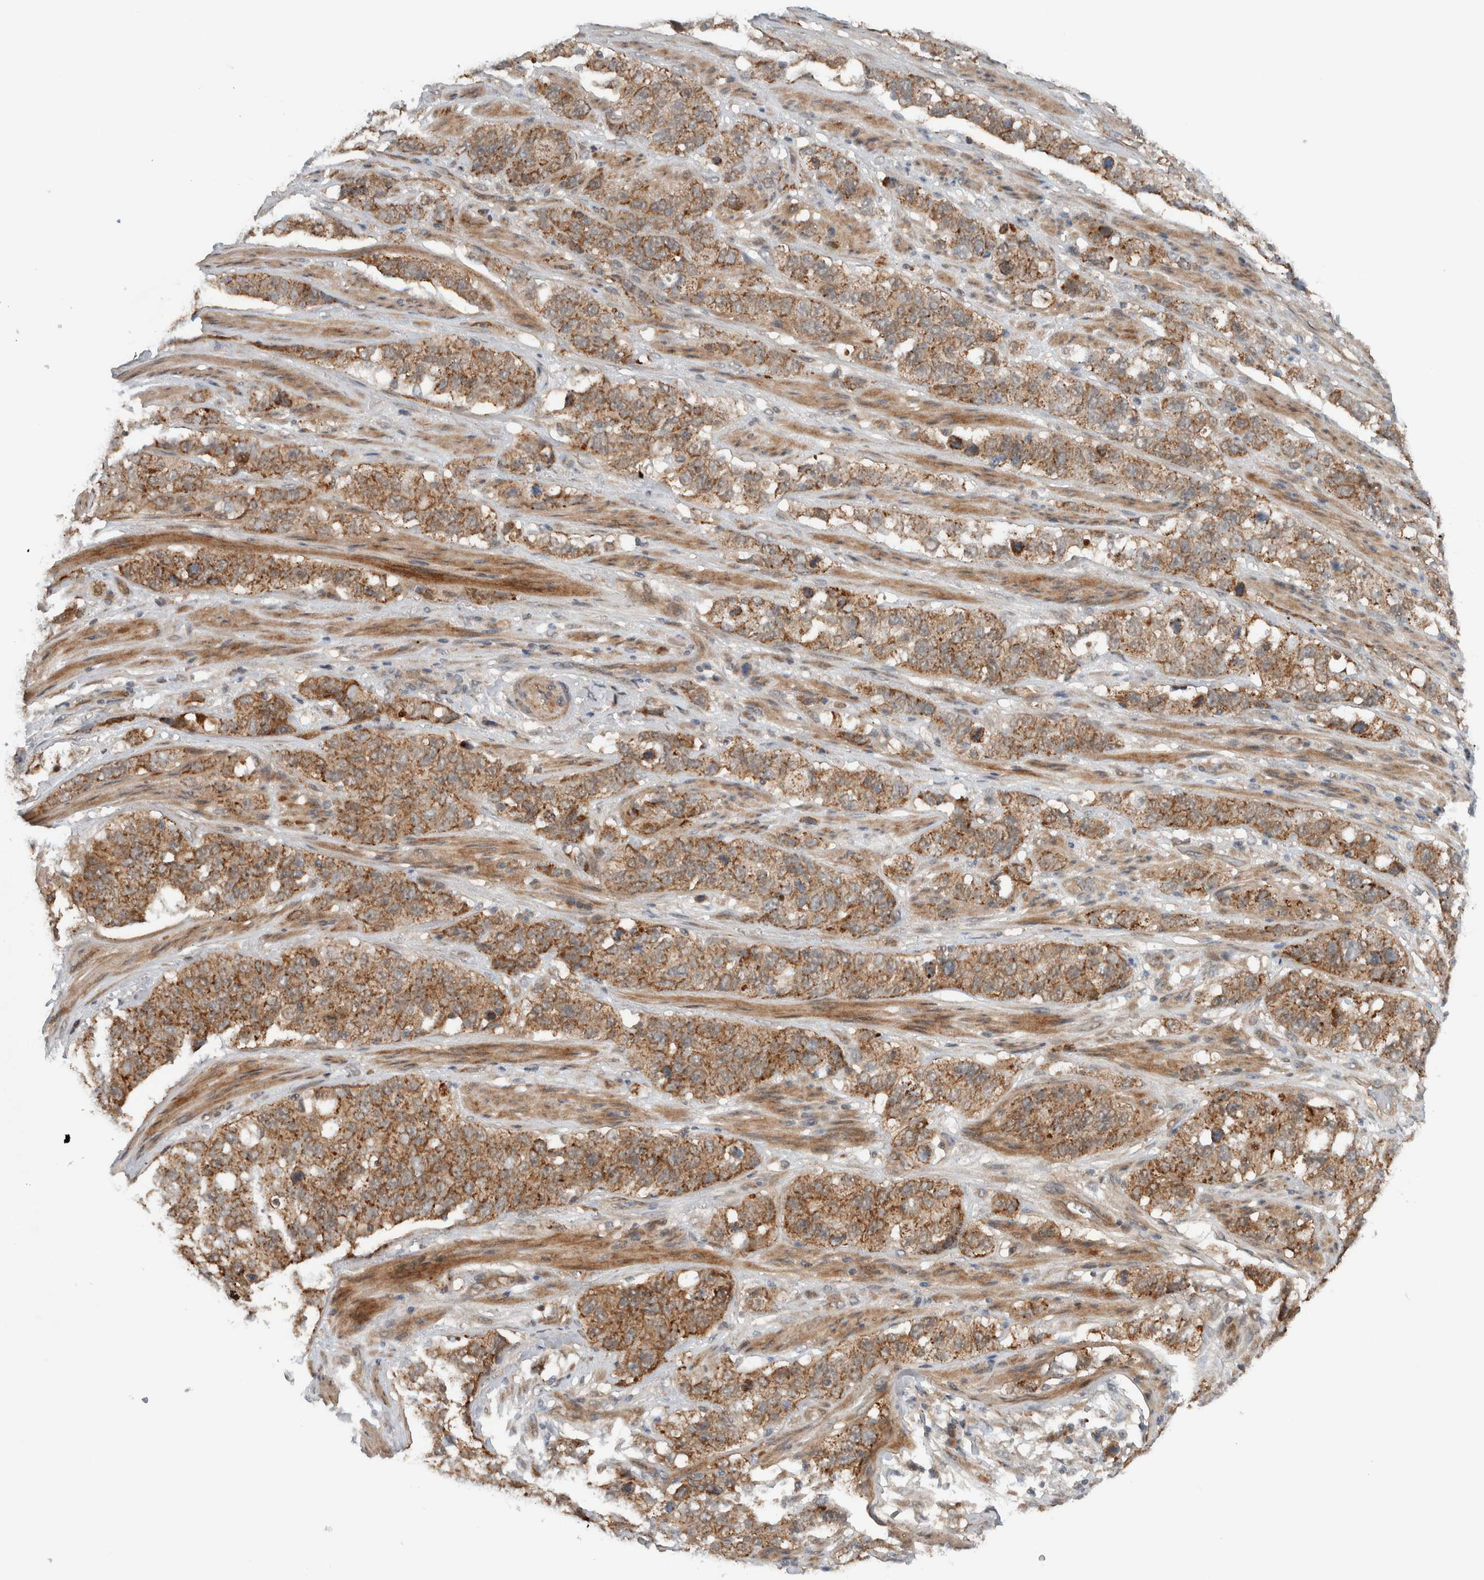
{"staining": {"intensity": "moderate", "quantity": ">75%", "location": "cytoplasmic/membranous"}, "tissue": "stomach cancer", "cell_type": "Tumor cells", "image_type": "cancer", "snomed": [{"axis": "morphology", "description": "Adenocarcinoma, NOS"}, {"axis": "topography", "description": "Stomach"}], "caption": "Stomach cancer tissue exhibits moderate cytoplasmic/membranous staining in approximately >75% of tumor cells", "gene": "KLHL6", "patient": {"sex": "male", "age": 48}}